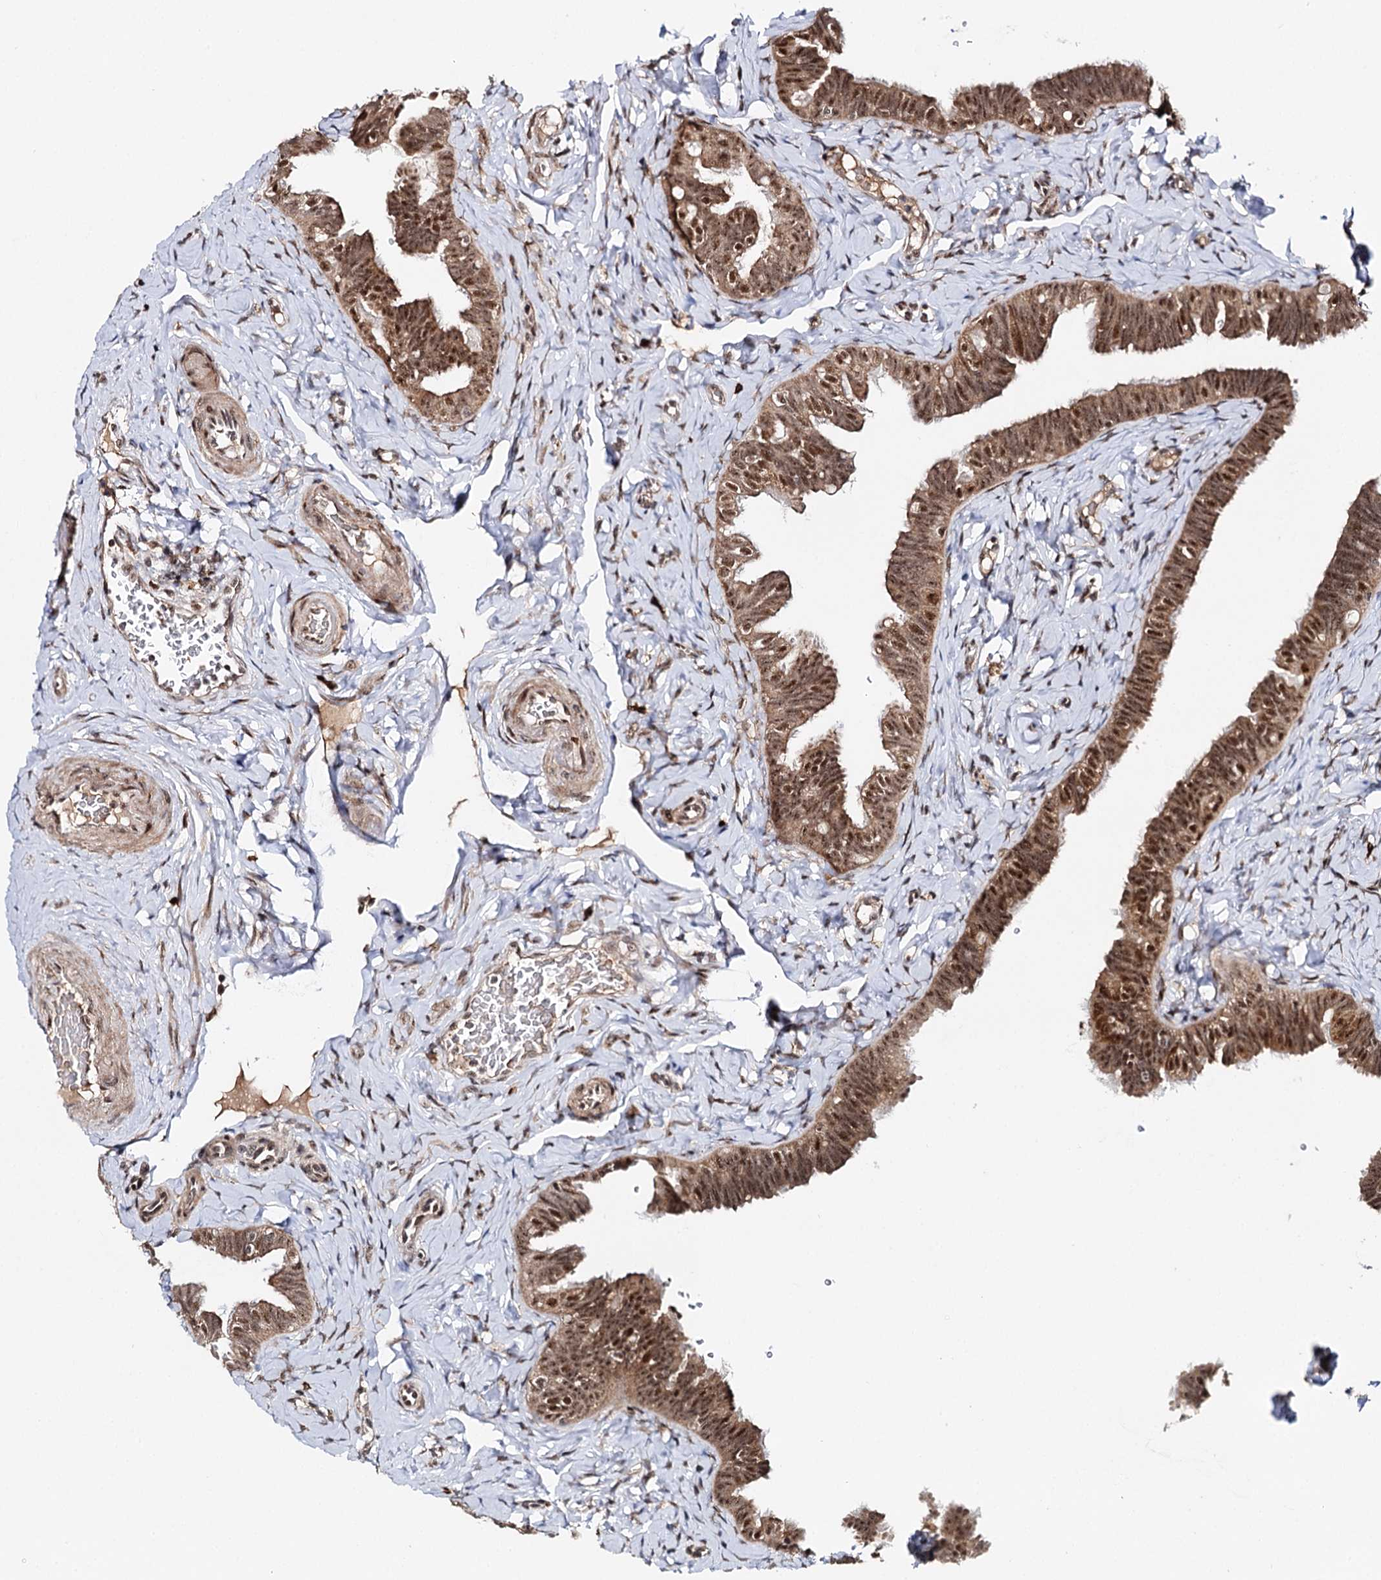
{"staining": {"intensity": "strong", "quantity": "25%-75%", "location": "cytoplasmic/membranous,nuclear"}, "tissue": "fallopian tube", "cell_type": "Glandular cells", "image_type": "normal", "snomed": [{"axis": "morphology", "description": "Normal tissue, NOS"}, {"axis": "topography", "description": "Fallopian tube"}], "caption": "Glandular cells exhibit high levels of strong cytoplasmic/membranous,nuclear expression in about 25%-75% of cells in normal fallopian tube.", "gene": "BUD13", "patient": {"sex": "female", "age": 39}}